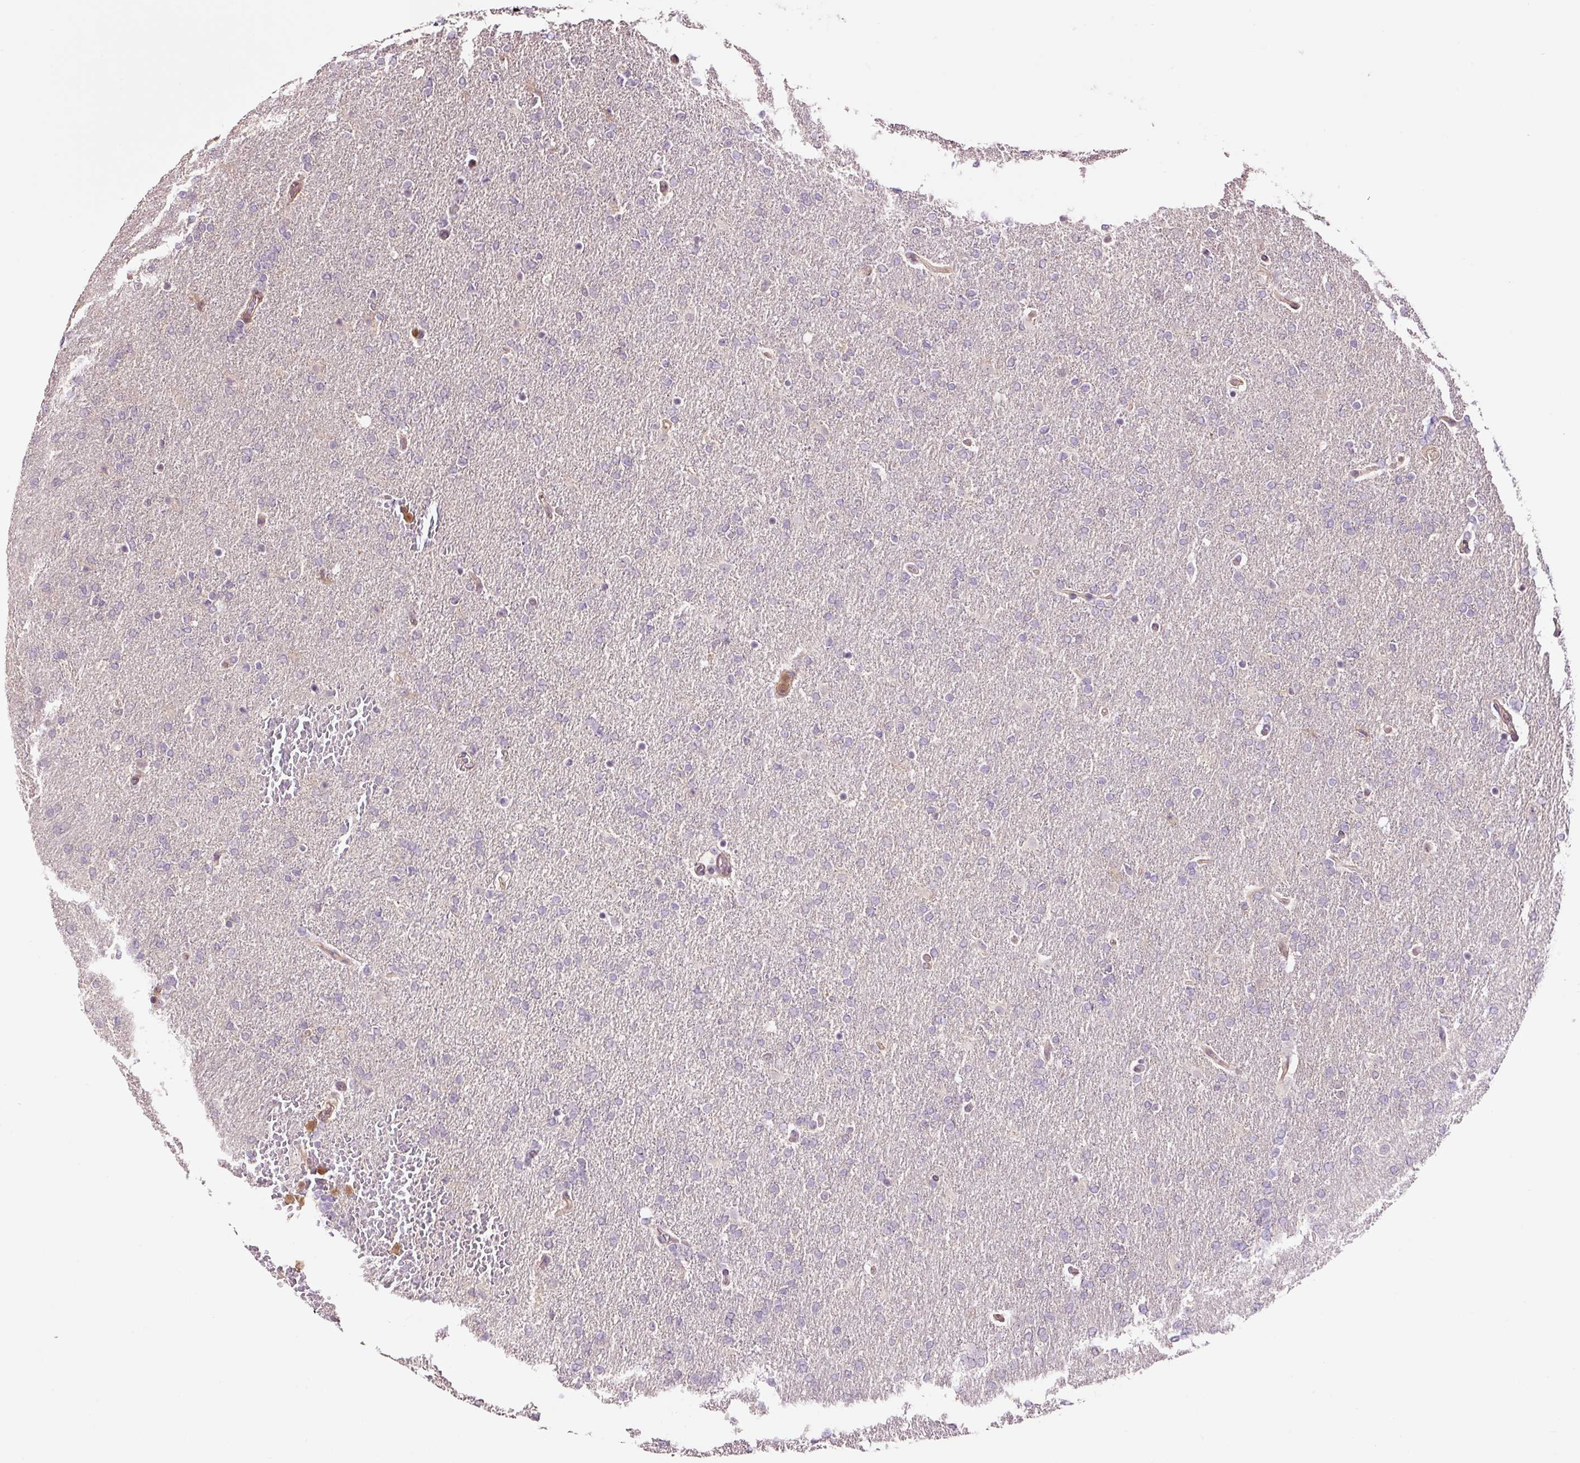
{"staining": {"intensity": "negative", "quantity": "none", "location": "none"}, "tissue": "glioma", "cell_type": "Tumor cells", "image_type": "cancer", "snomed": [{"axis": "morphology", "description": "Glioma, malignant, High grade"}, {"axis": "topography", "description": "Brain"}], "caption": "Tumor cells show no significant protein staining in glioma.", "gene": "FBXL14", "patient": {"sex": "male", "age": 72}}